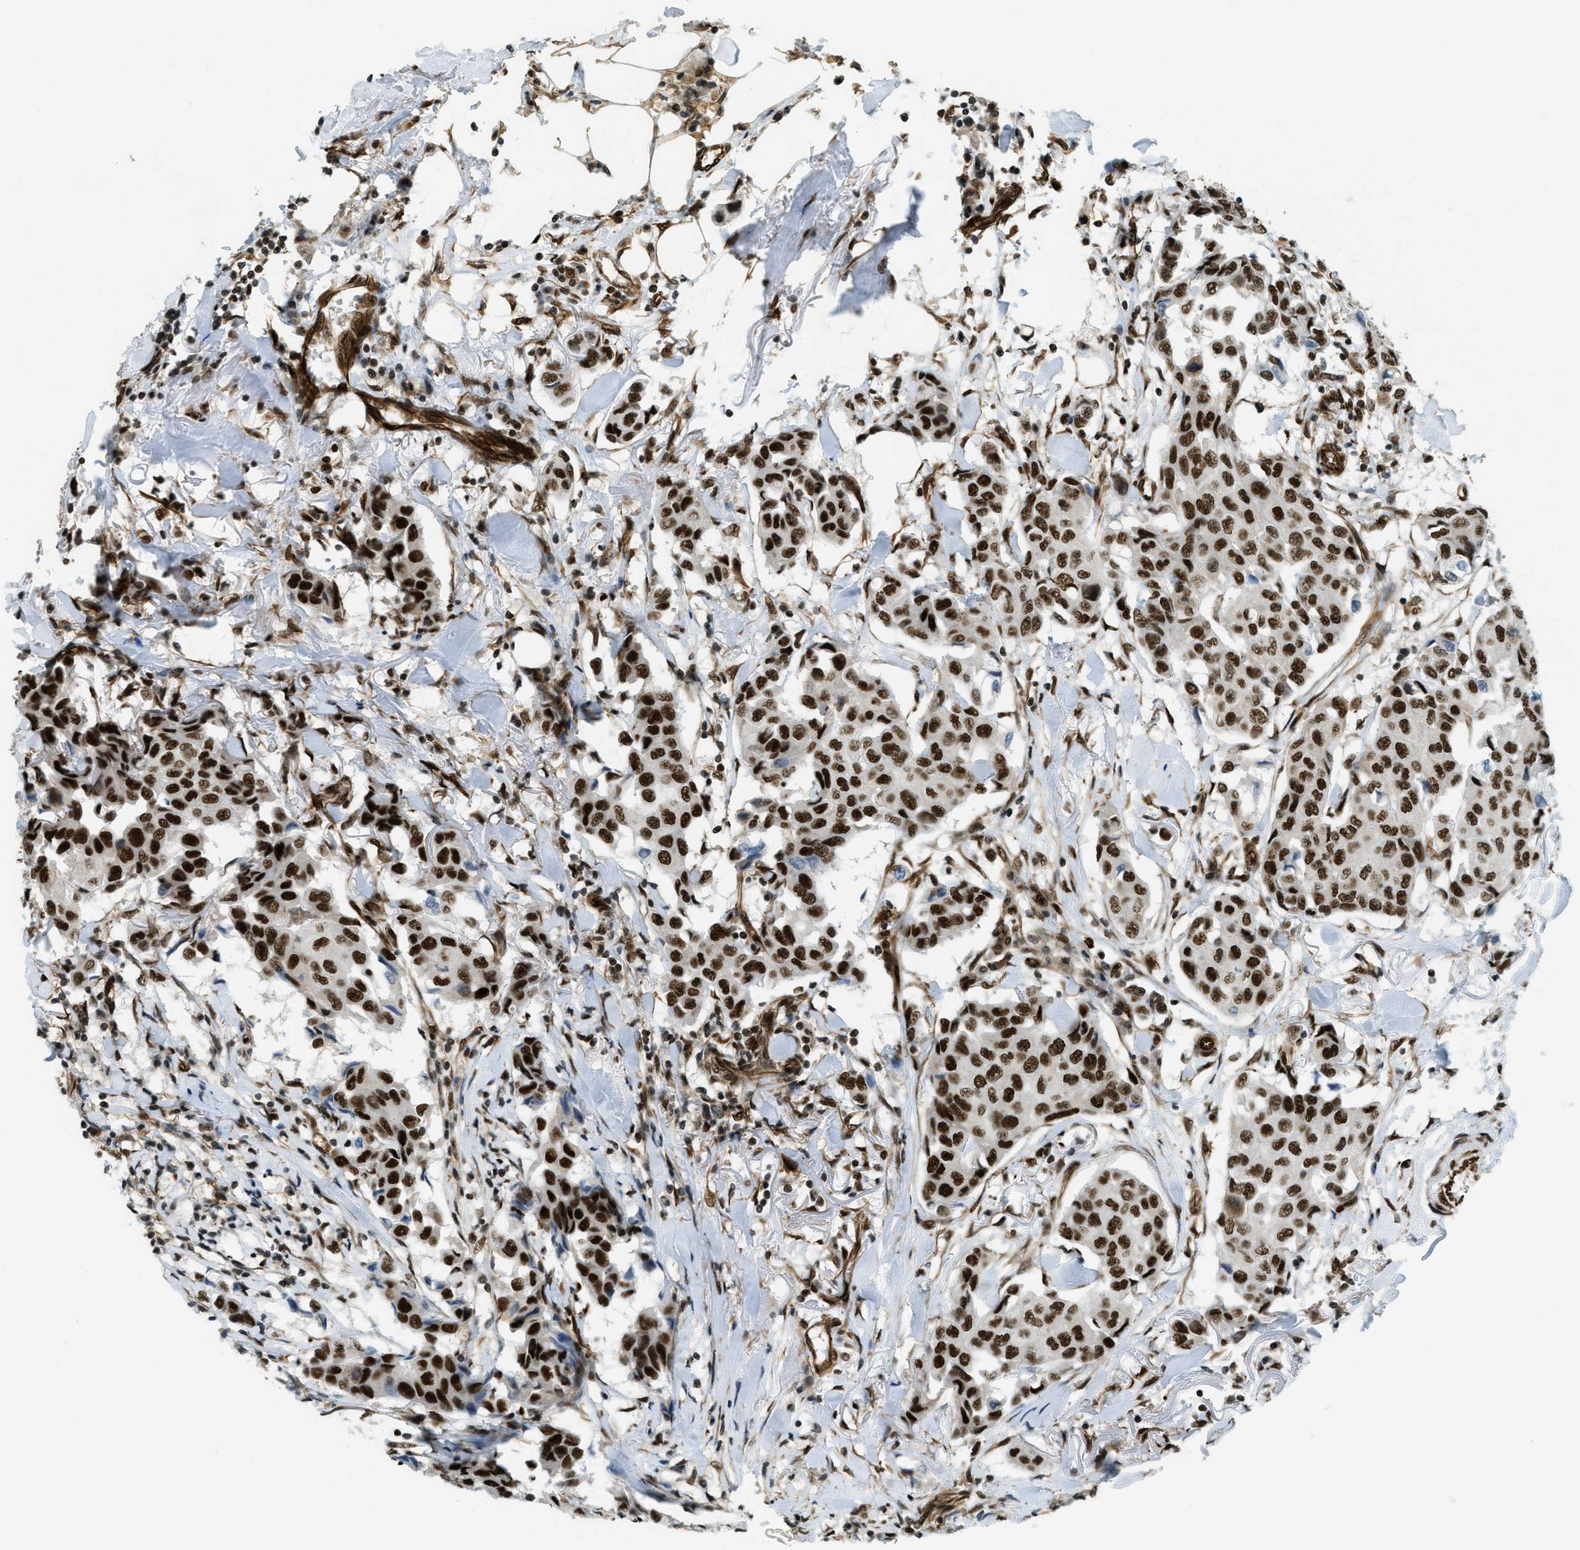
{"staining": {"intensity": "strong", "quantity": ">75%", "location": "nuclear"}, "tissue": "breast cancer", "cell_type": "Tumor cells", "image_type": "cancer", "snomed": [{"axis": "morphology", "description": "Duct carcinoma"}, {"axis": "topography", "description": "Breast"}], "caption": "Immunohistochemical staining of breast infiltrating ductal carcinoma exhibits strong nuclear protein expression in approximately >75% of tumor cells. The staining was performed using DAB (3,3'-diaminobenzidine), with brown indicating positive protein expression. Nuclei are stained blue with hematoxylin.", "gene": "ZFR", "patient": {"sex": "female", "age": 80}}